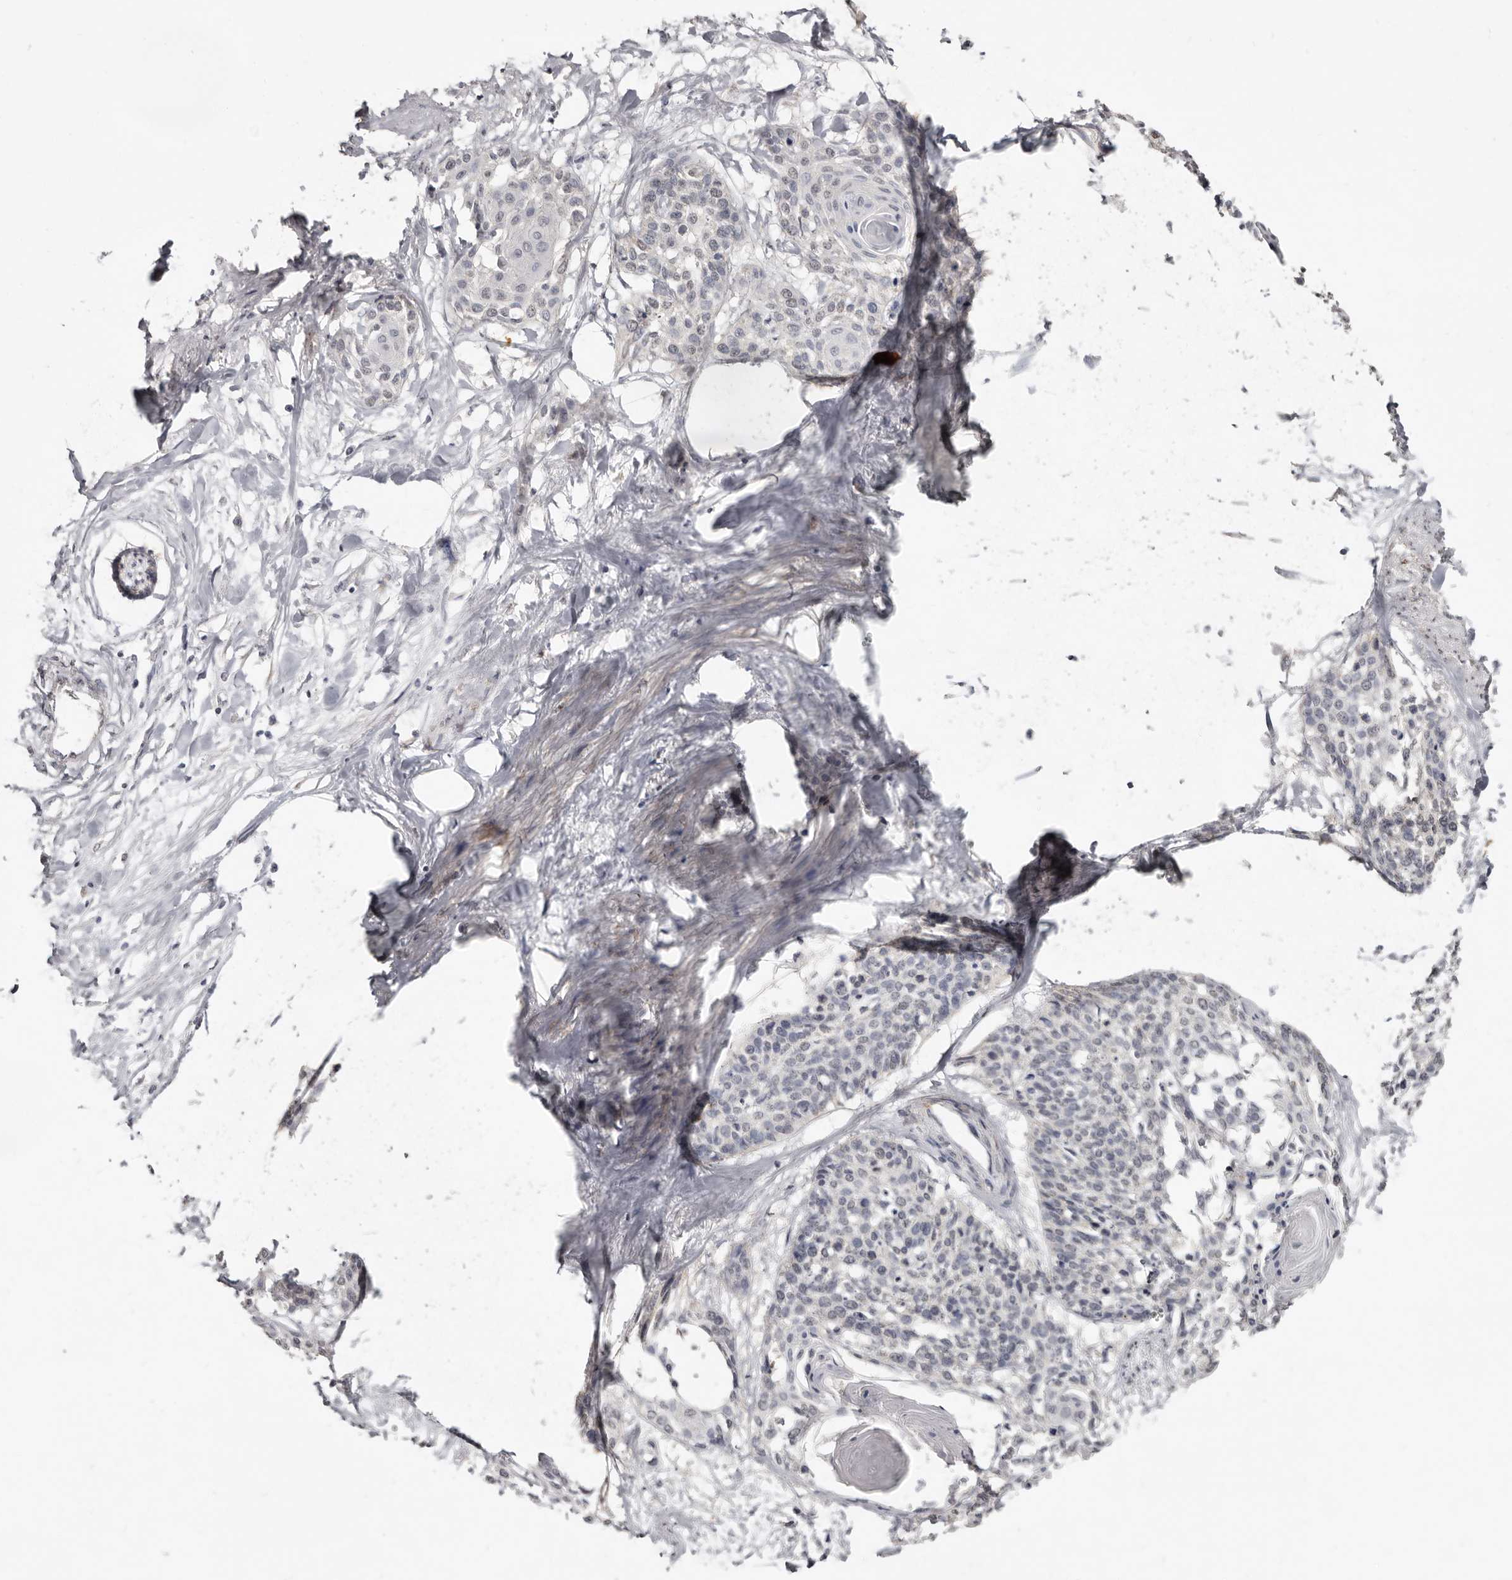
{"staining": {"intensity": "negative", "quantity": "none", "location": "none"}, "tissue": "cervical cancer", "cell_type": "Tumor cells", "image_type": "cancer", "snomed": [{"axis": "morphology", "description": "Squamous cell carcinoma, NOS"}, {"axis": "topography", "description": "Cervix"}], "caption": "The image shows no significant staining in tumor cells of cervical squamous cell carcinoma. (Brightfield microscopy of DAB IHC at high magnification).", "gene": "LINGO2", "patient": {"sex": "female", "age": 57}}